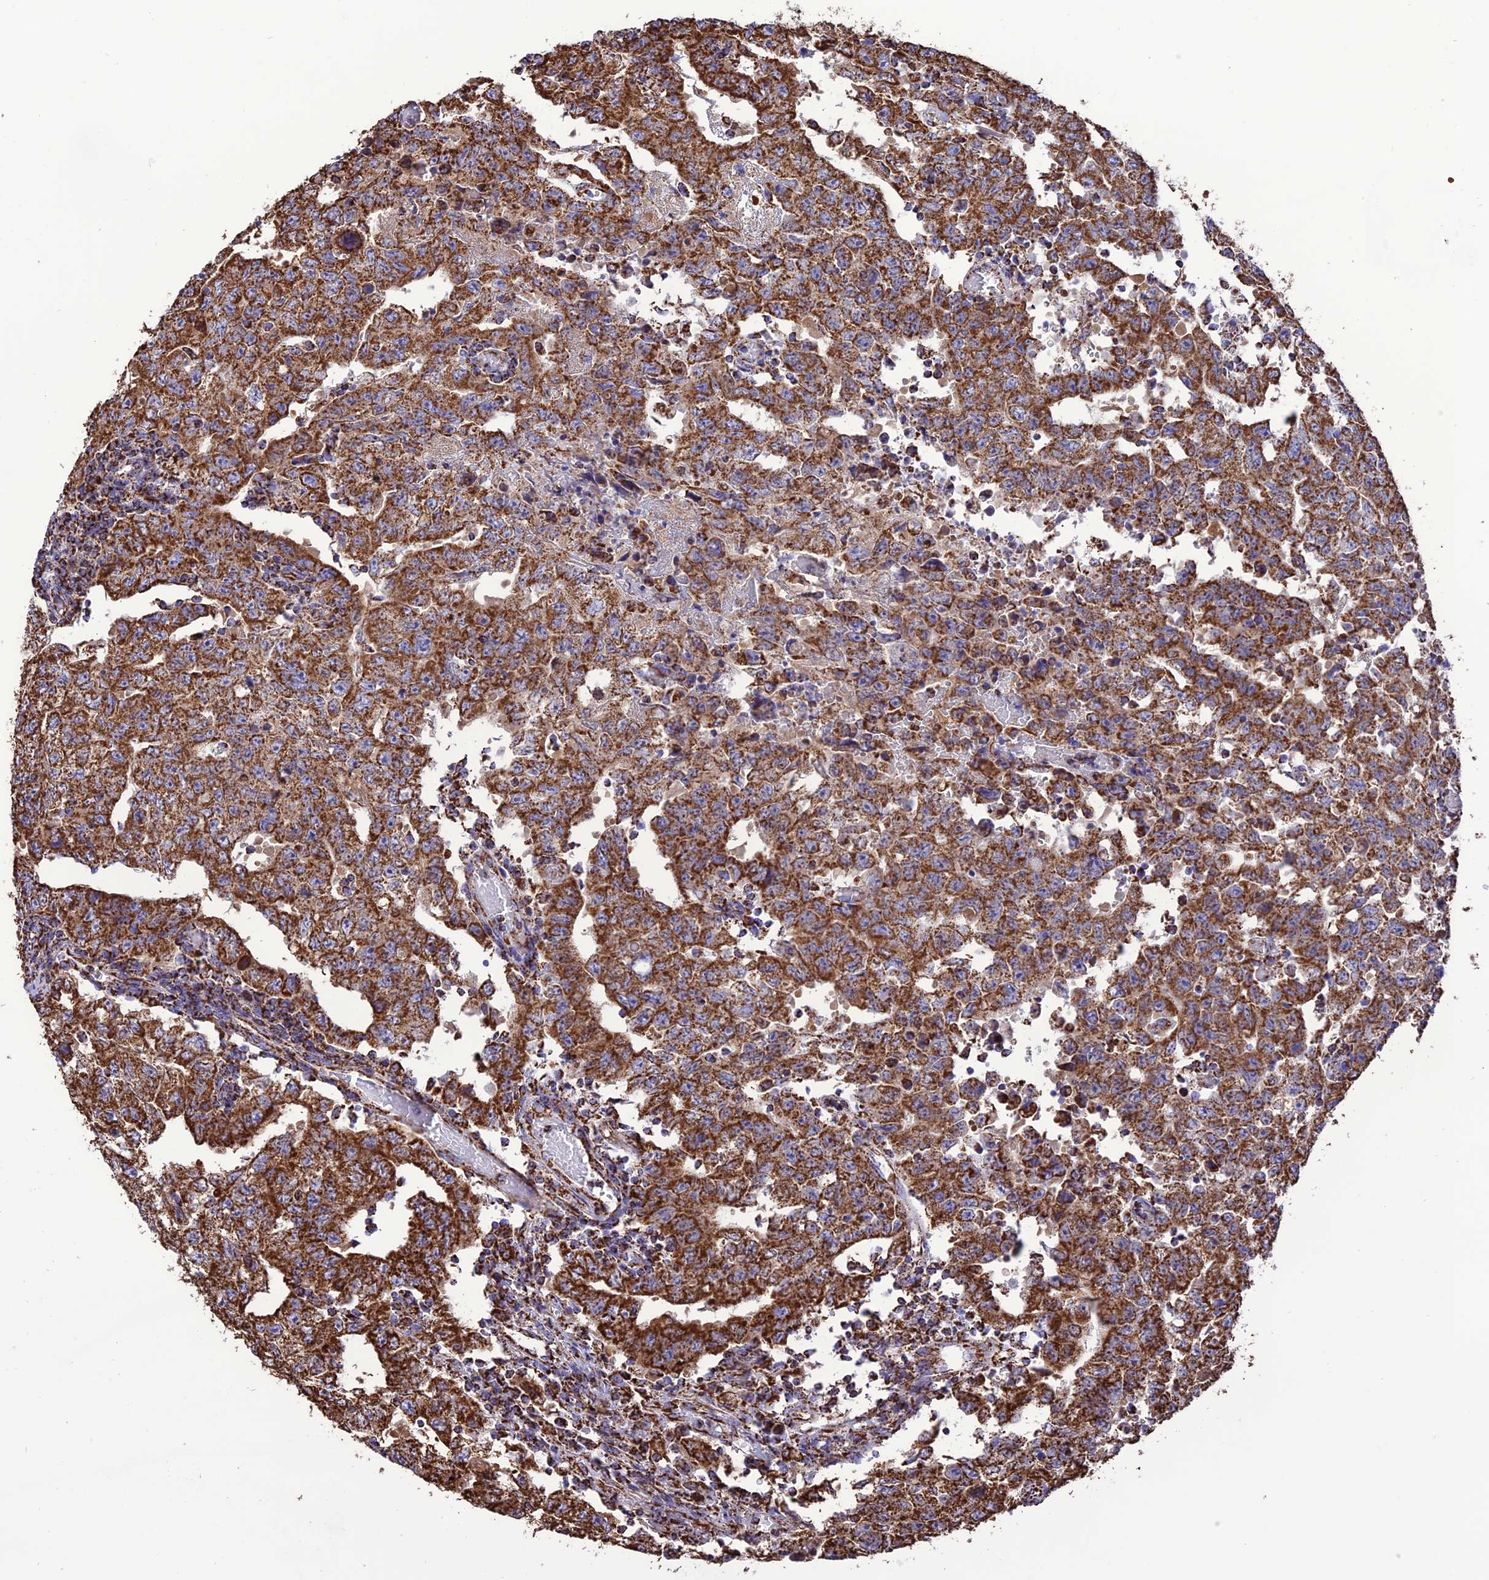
{"staining": {"intensity": "strong", "quantity": ">75%", "location": "cytoplasmic/membranous"}, "tissue": "testis cancer", "cell_type": "Tumor cells", "image_type": "cancer", "snomed": [{"axis": "morphology", "description": "Carcinoma, Embryonal, NOS"}, {"axis": "topography", "description": "Testis"}], "caption": "Testis cancer stained with immunohistochemistry shows strong cytoplasmic/membranous positivity in about >75% of tumor cells.", "gene": "NDUFAF1", "patient": {"sex": "male", "age": 26}}